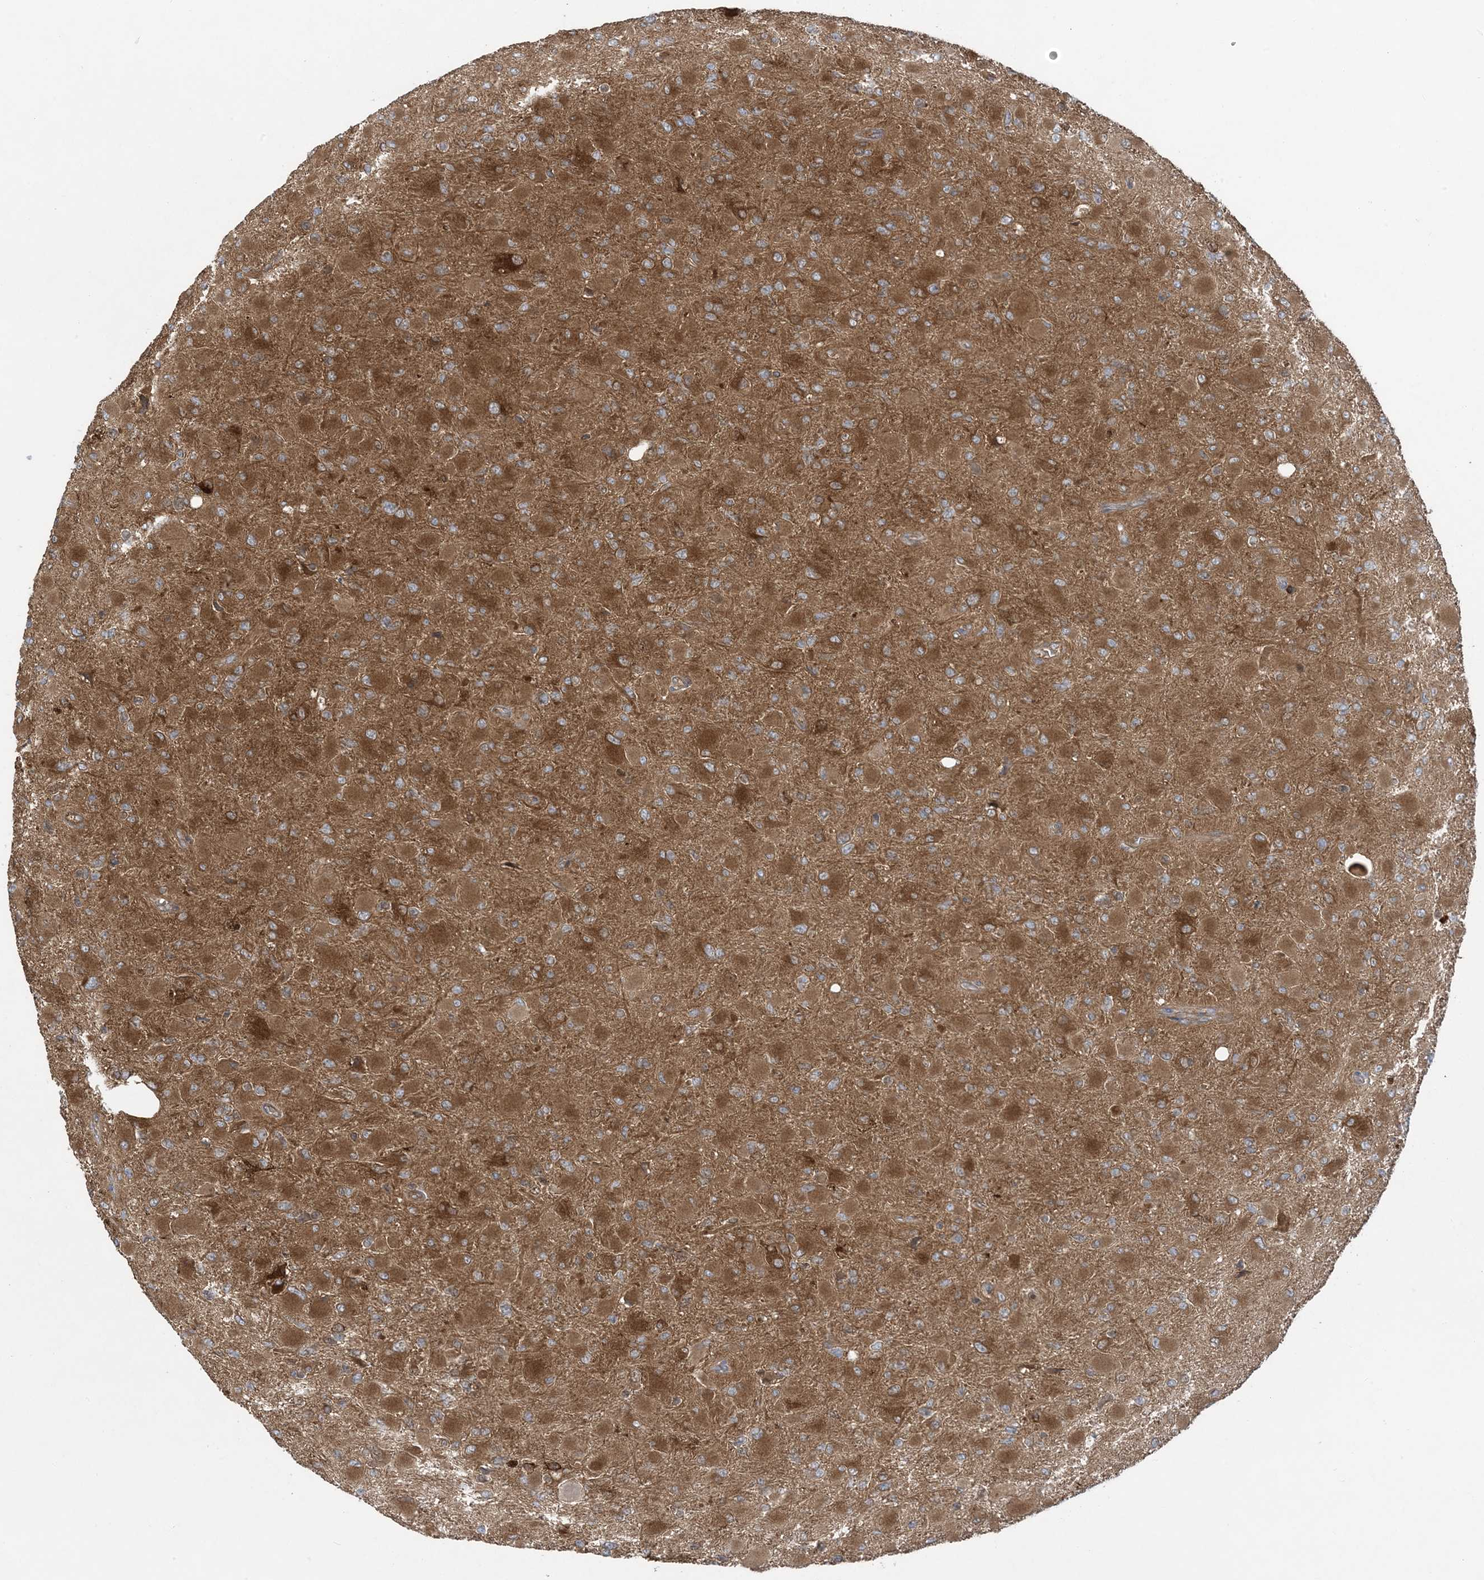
{"staining": {"intensity": "moderate", "quantity": "25%-75%", "location": "cytoplasmic/membranous,nuclear"}, "tissue": "glioma", "cell_type": "Tumor cells", "image_type": "cancer", "snomed": [{"axis": "morphology", "description": "Glioma, malignant, High grade"}, {"axis": "topography", "description": "Cerebral cortex"}], "caption": "A medium amount of moderate cytoplasmic/membranous and nuclear expression is appreciated in approximately 25%-75% of tumor cells in glioma tissue.", "gene": "OLA1", "patient": {"sex": "female", "age": 36}}